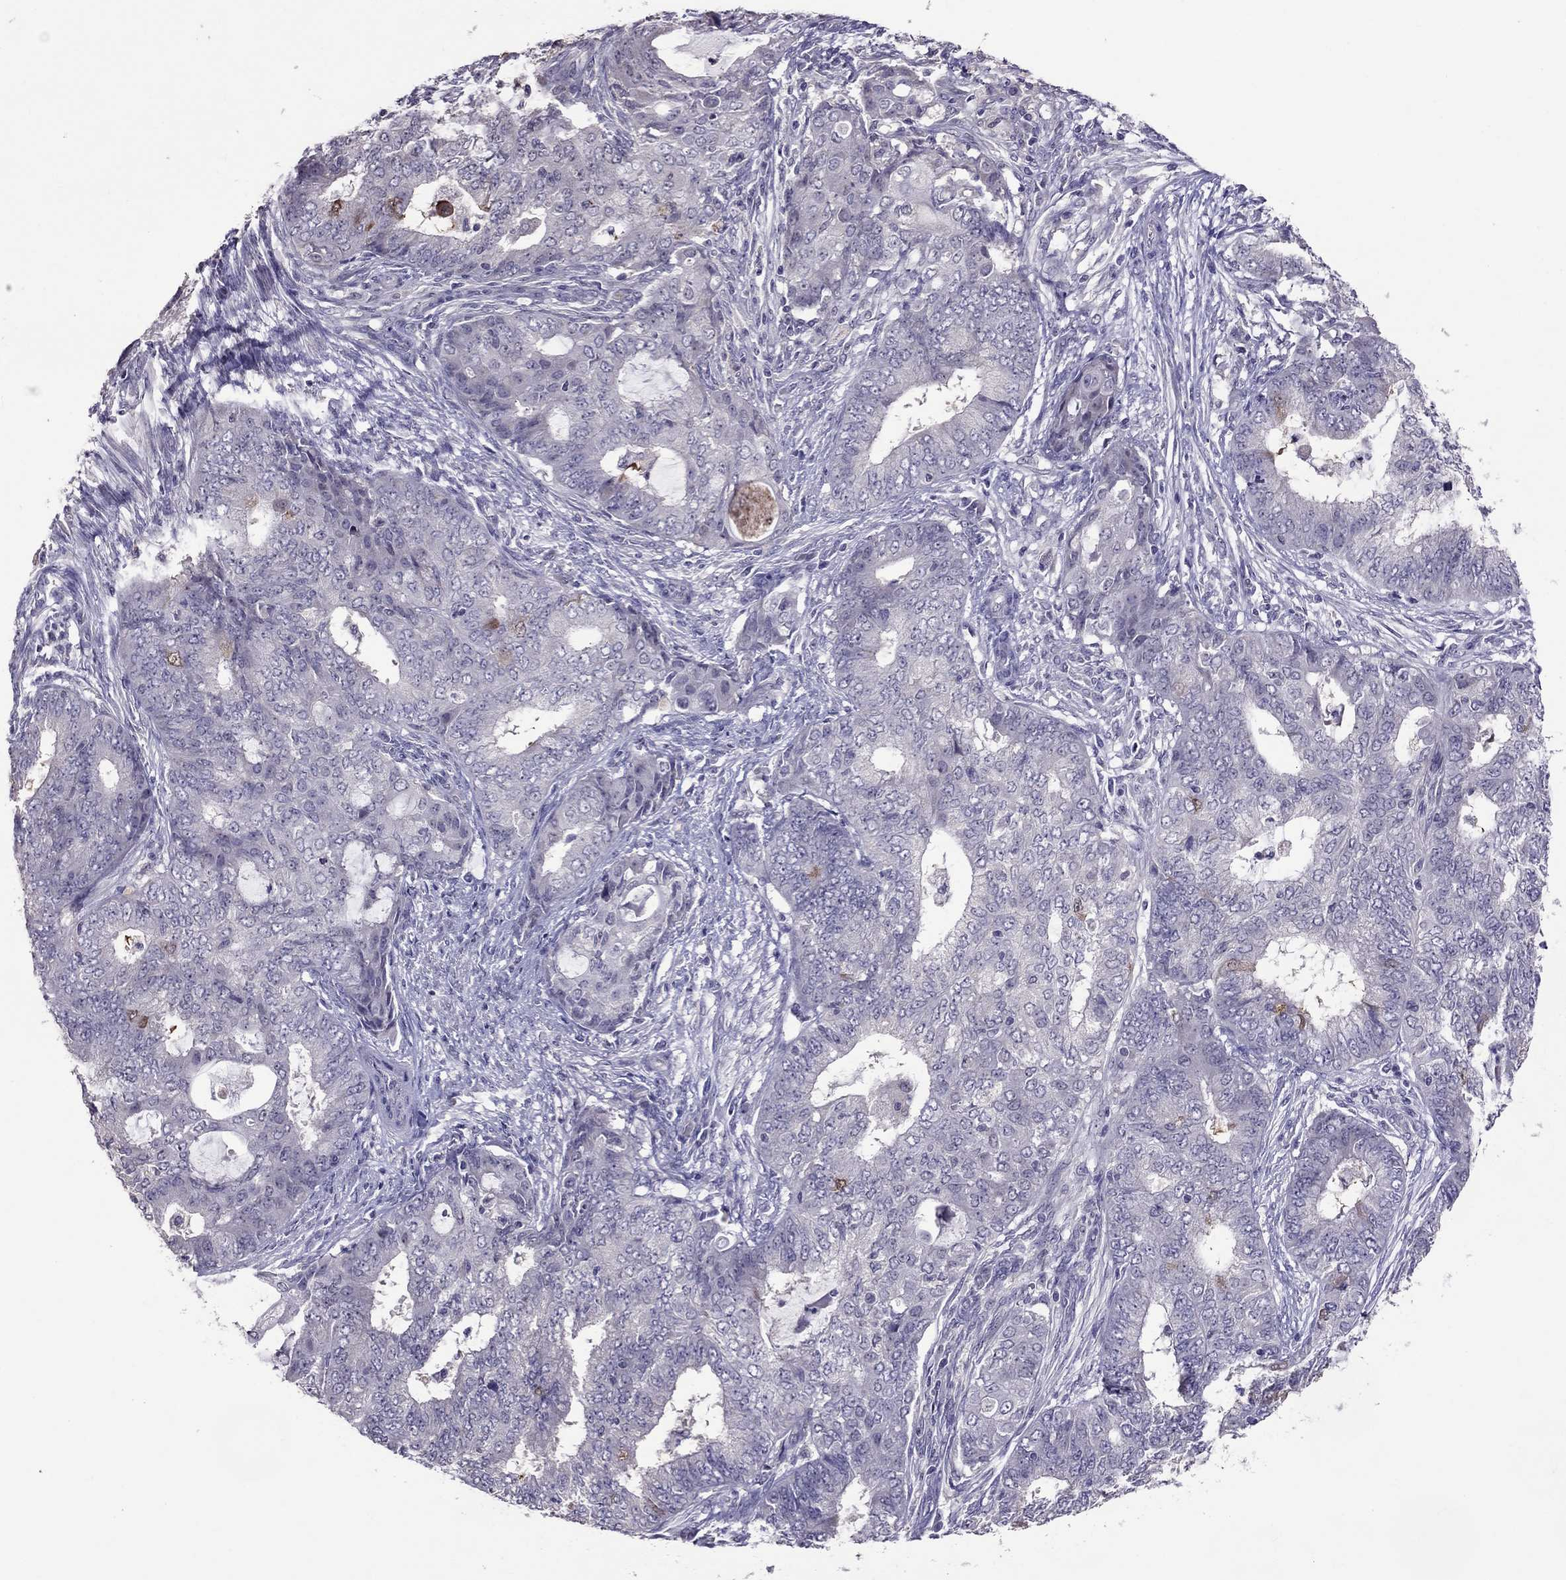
{"staining": {"intensity": "moderate", "quantity": "<25%", "location": "cytoplasmic/membranous"}, "tissue": "endometrial cancer", "cell_type": "Tumor cells", "image_type": "cancer", "snomed": [{"axis": "morphology", "description": "Adenocarcinoma, NOS"}, {"axis": "topography", "description": "Endometrium"}], "caption": "Moderate cytoplasmic/membranous positivity for a protein is present in about <25% of tumor cells of endometrial adenocarcinoma using immunohistochemistry (IHC).", "gene": "LRRC46", "patient": {"sex": "female", "age": 62}}